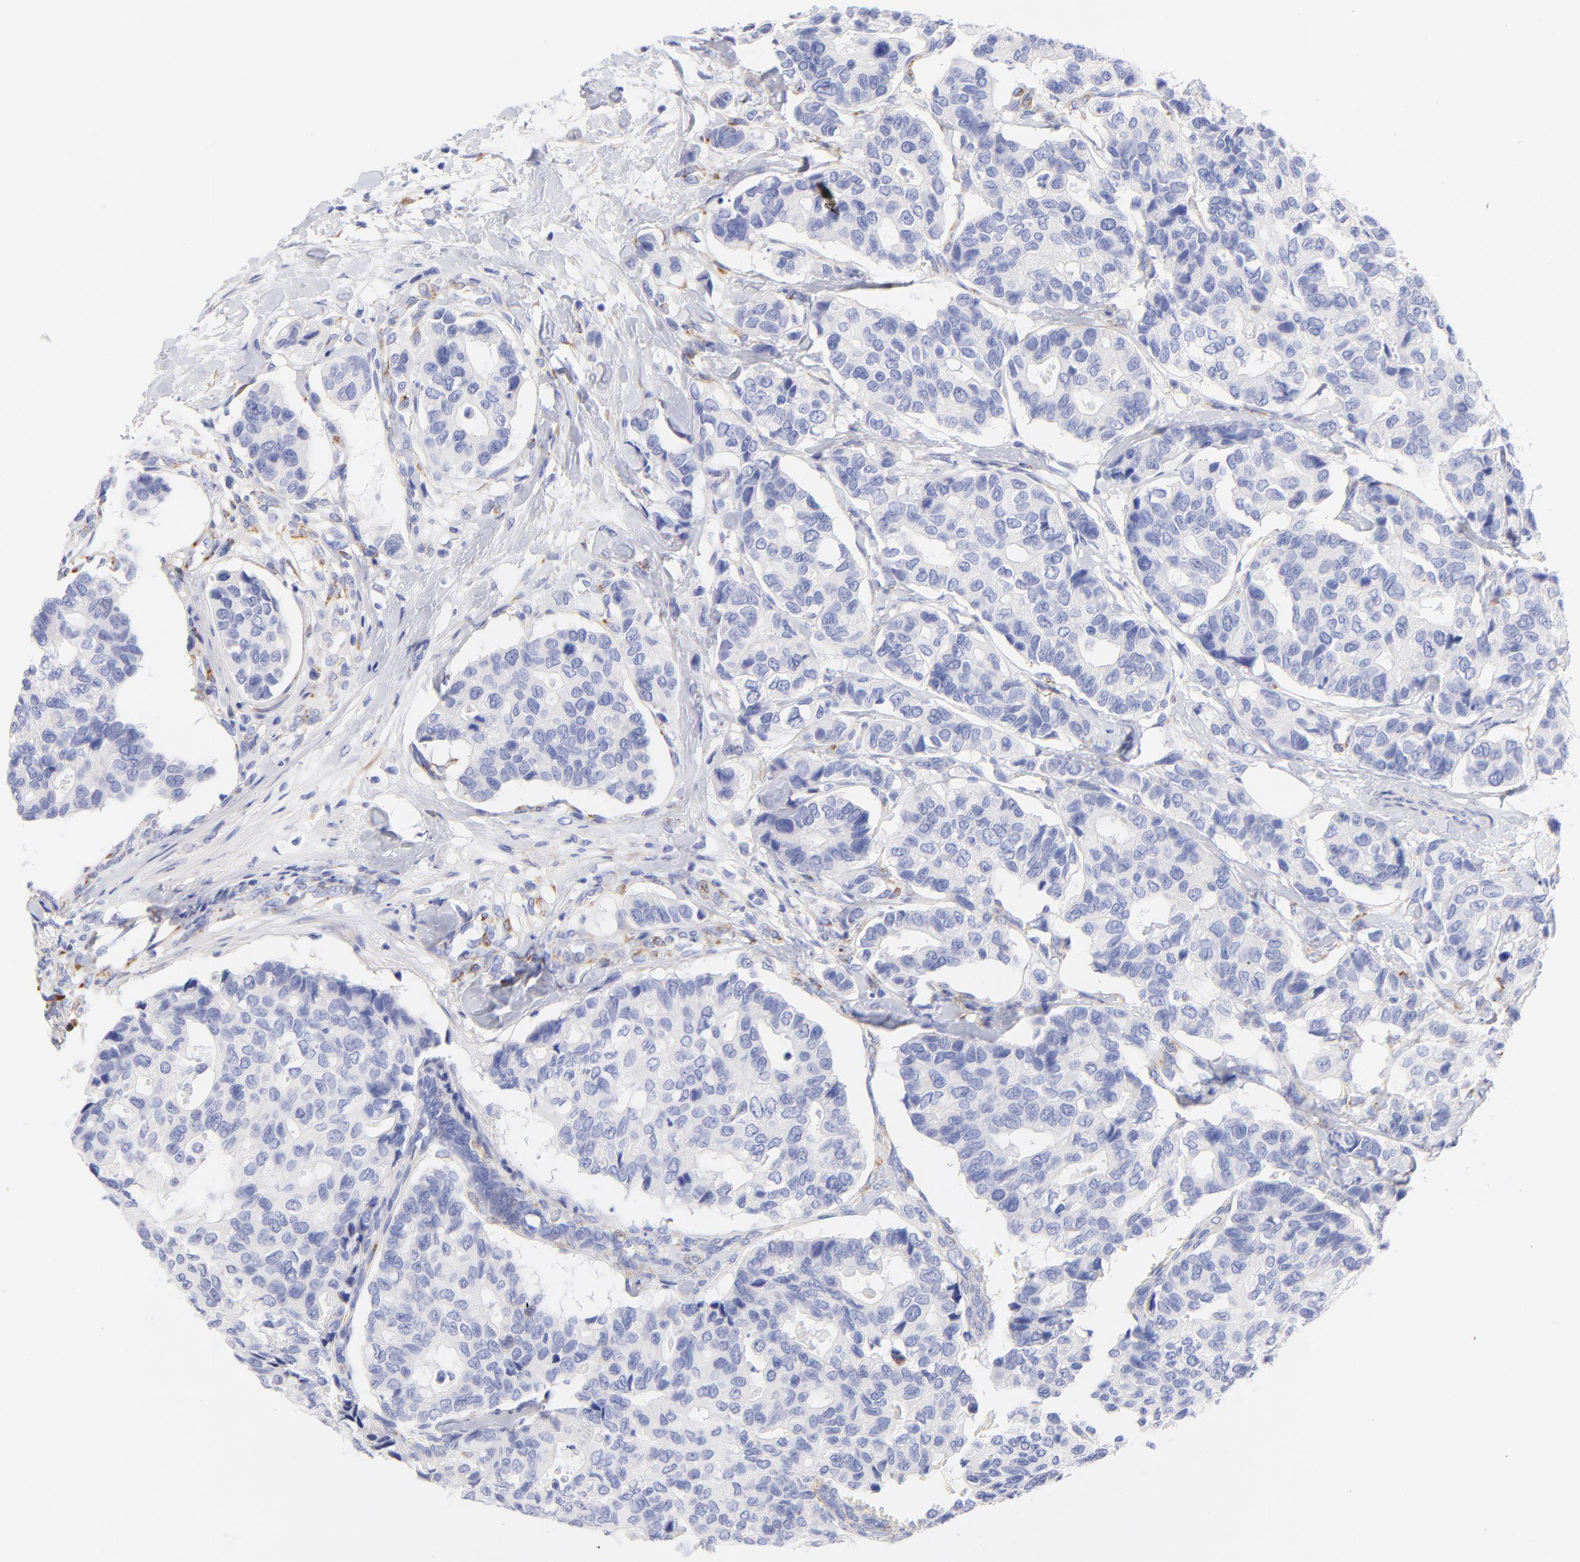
{"staining": {"intensity": "negative", "quantity": "none", "location": "none"}, "tissue": "breast cancer", "cell_type": "Tumor cells", "image_type": "cancer", "snomed": [{"axis": "morphology", "description": "Duct carcinoma"}, {"axis": "topography", "description": "Breast"}], "caption": "Breast cancer stained for a protein using immunohistochemistry reveals no staining tumor cells.", "gene": "C1QTNF6", "patient": {"sex": "female", "age": 69}}